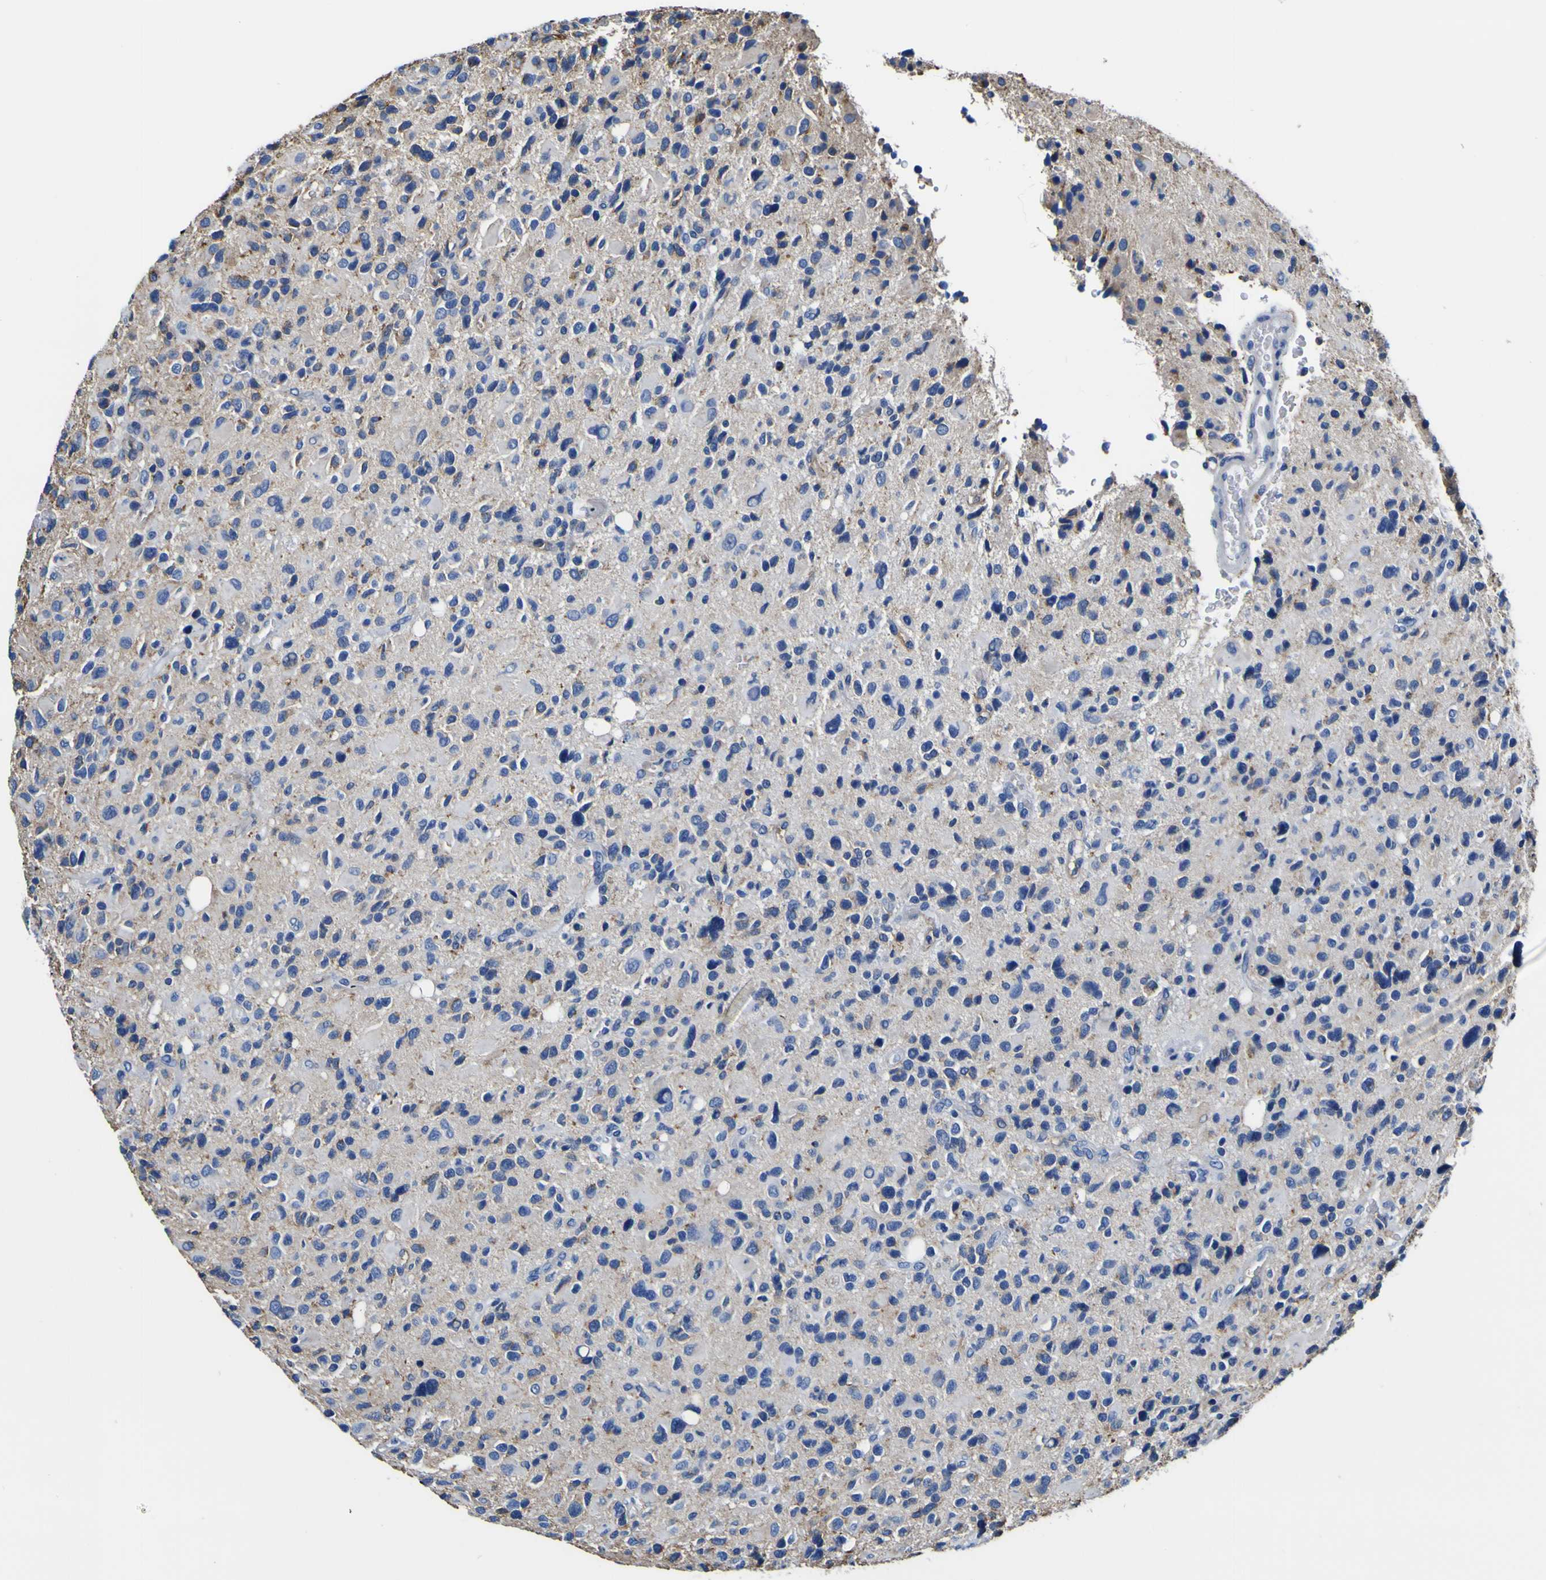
{"staining": {"intensity": "negative", "quantity": "none", "location": "none"}, "tissue": "glioma", "cell_type": "Tumor cells", "image_type": "cancer", "snomed": [{"axis": "morphology", "description": "Glioma, malignant, High grade"}, {"axis": "topography", "description": "Brain"}], "caption": "Tumor cells are negative for brown protein staining in glioma. The staining is performed using DAB brown chromogen with nuclei counter-stained in using hematoxylin.", "gene": "PXDN", "patient": {"sex": "male", "age": 48}}